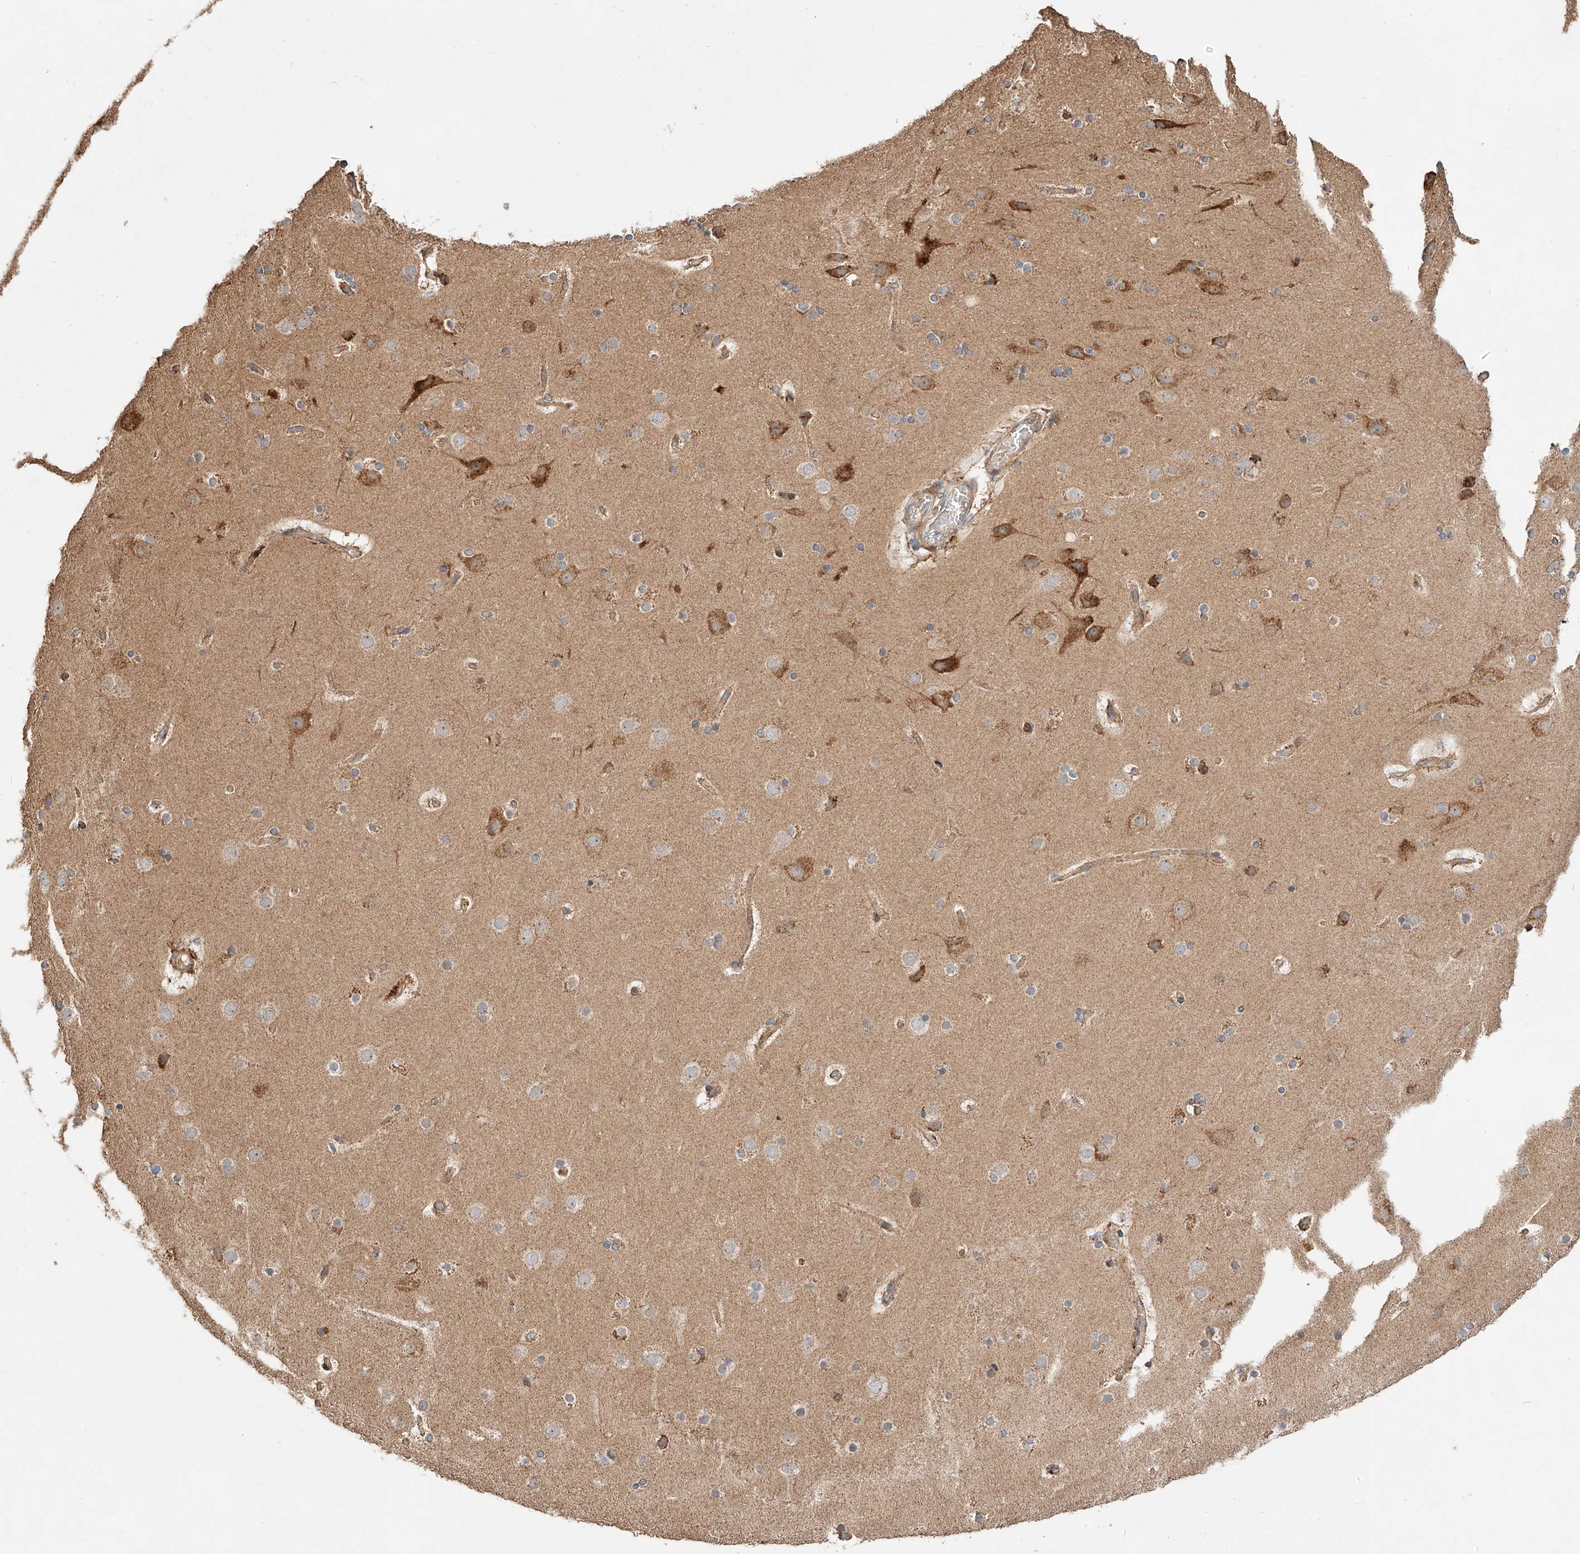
{"staining": {"intensity": "moderate", "quantity": "25%-75%", "location": "cytoplasmic/membranous"}, "tissue": "cerebral cortex", "cell_type": "Endothelial cells", "image_type": "normal", "snomed": [{"axis": "morphology", "description": "Normal tissue, NOS"}, {"axis": "topography", "description": "Cerebral cortex"}], "caption": "Protein staining reveals moderate cytoplasmic/membranous staining in approximately 25%-75% of endothelial cells in normal cerebral cortex.", "gene": "ZNF84", "patient": {"sex": "male", "age": 57}}